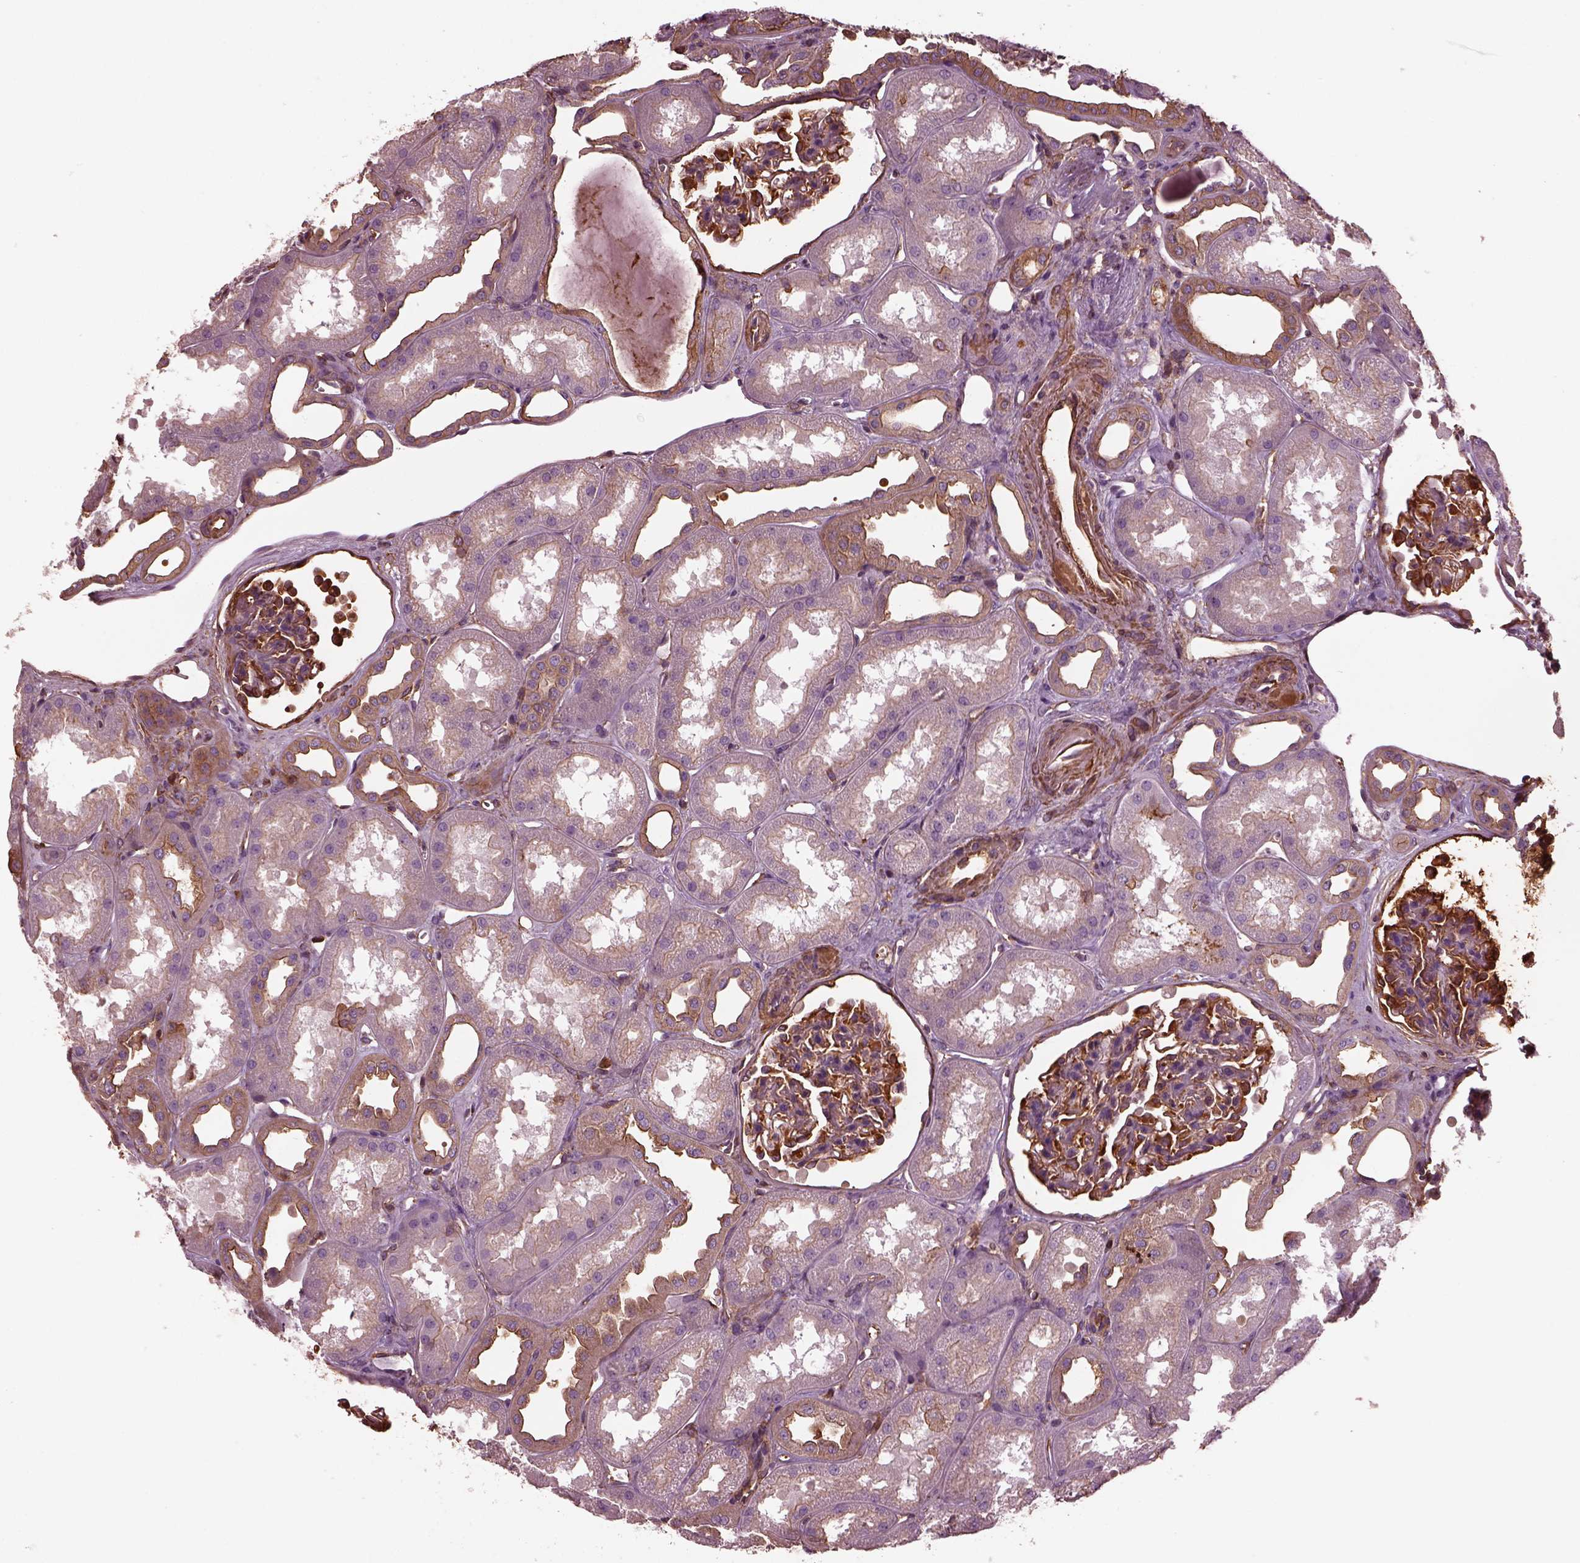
{"staining": {"intensity": "strong", "quantity": ">75%", "location": "cytoplasmic/membranous"}, "tissue": "kidney", "cell_type": "Cells in glomeruli", "image_type": "normal", "snomed": [{"axis": "morphology", "description": "Normal tissue, NOS"}, {"axis": "topography", "description": "Kidney"}], "caption": "Kidney stained for a protein demonstrates strong cytoplasmic/membranous positivity in cells in glomeruli. The protein of interest is stained brown, and the nuclei are stained in blue (DAB (3,3'-diaminobenzidine) IHC with brightfield microscopy, high magnification).", "gene": "MYL1", "patient": {"sex": "male", "age": 61}}